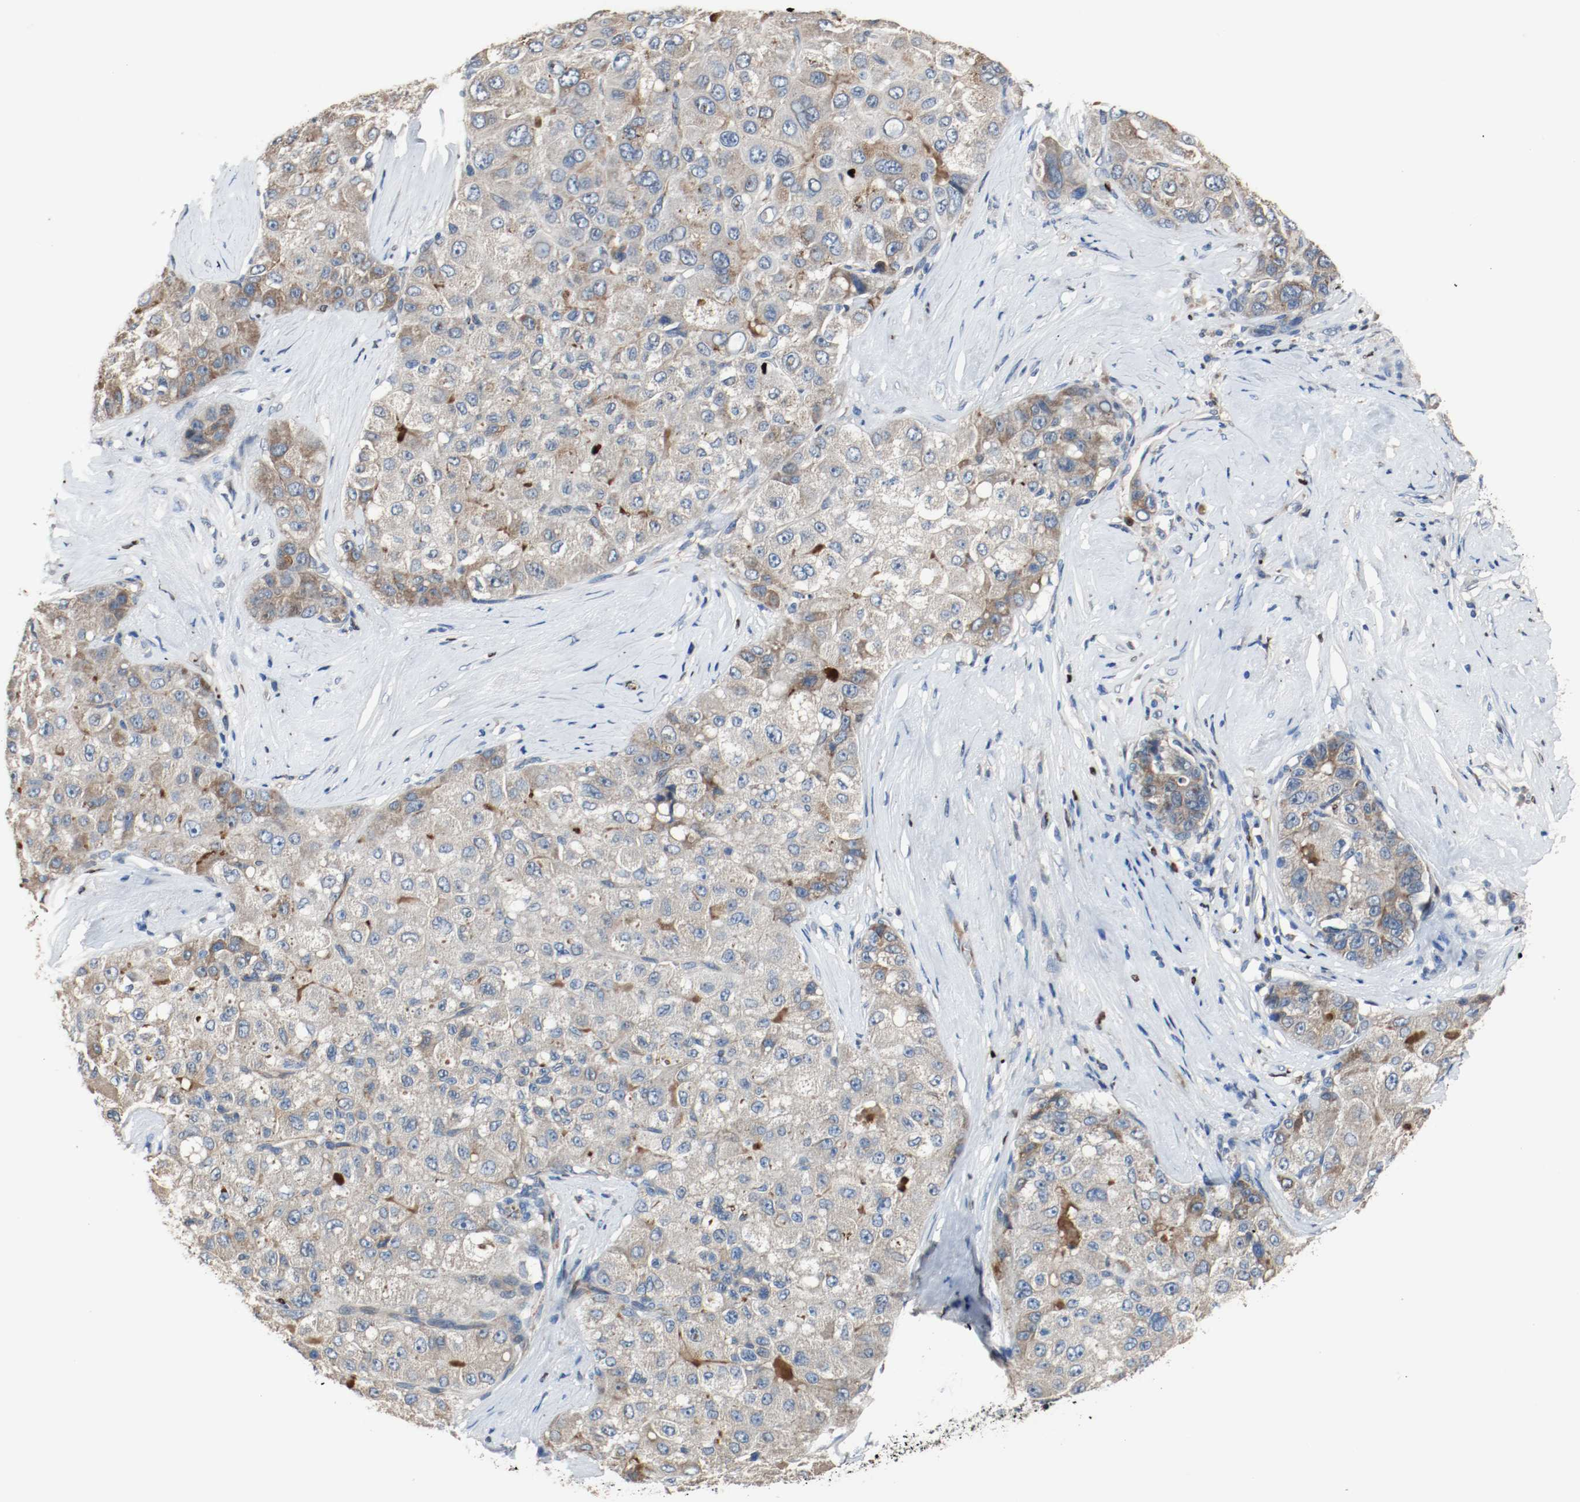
{"staining": {"intensity": "weak", "quantity": ">75%", "location": "cytoplasmic/membranous"}, "tissue": "liver cancer", "cell_type": "Tumor cells", "image_type": "cancer", "snomed": [{"axis": "morphology", "description": "Carcinoma, Hepatocellular, NOS"}, {"axis": "topography", "description": "Liver"}], "caption": "The histopathology image displays immunohistochemical staining of liver hepatocellular carcinoma. There is weak cytoplasmic/membranous positivity is present in approximately >75% of tumor cells.", "gene": "BLK", "patient": {"sex": "male", "age": 80}}